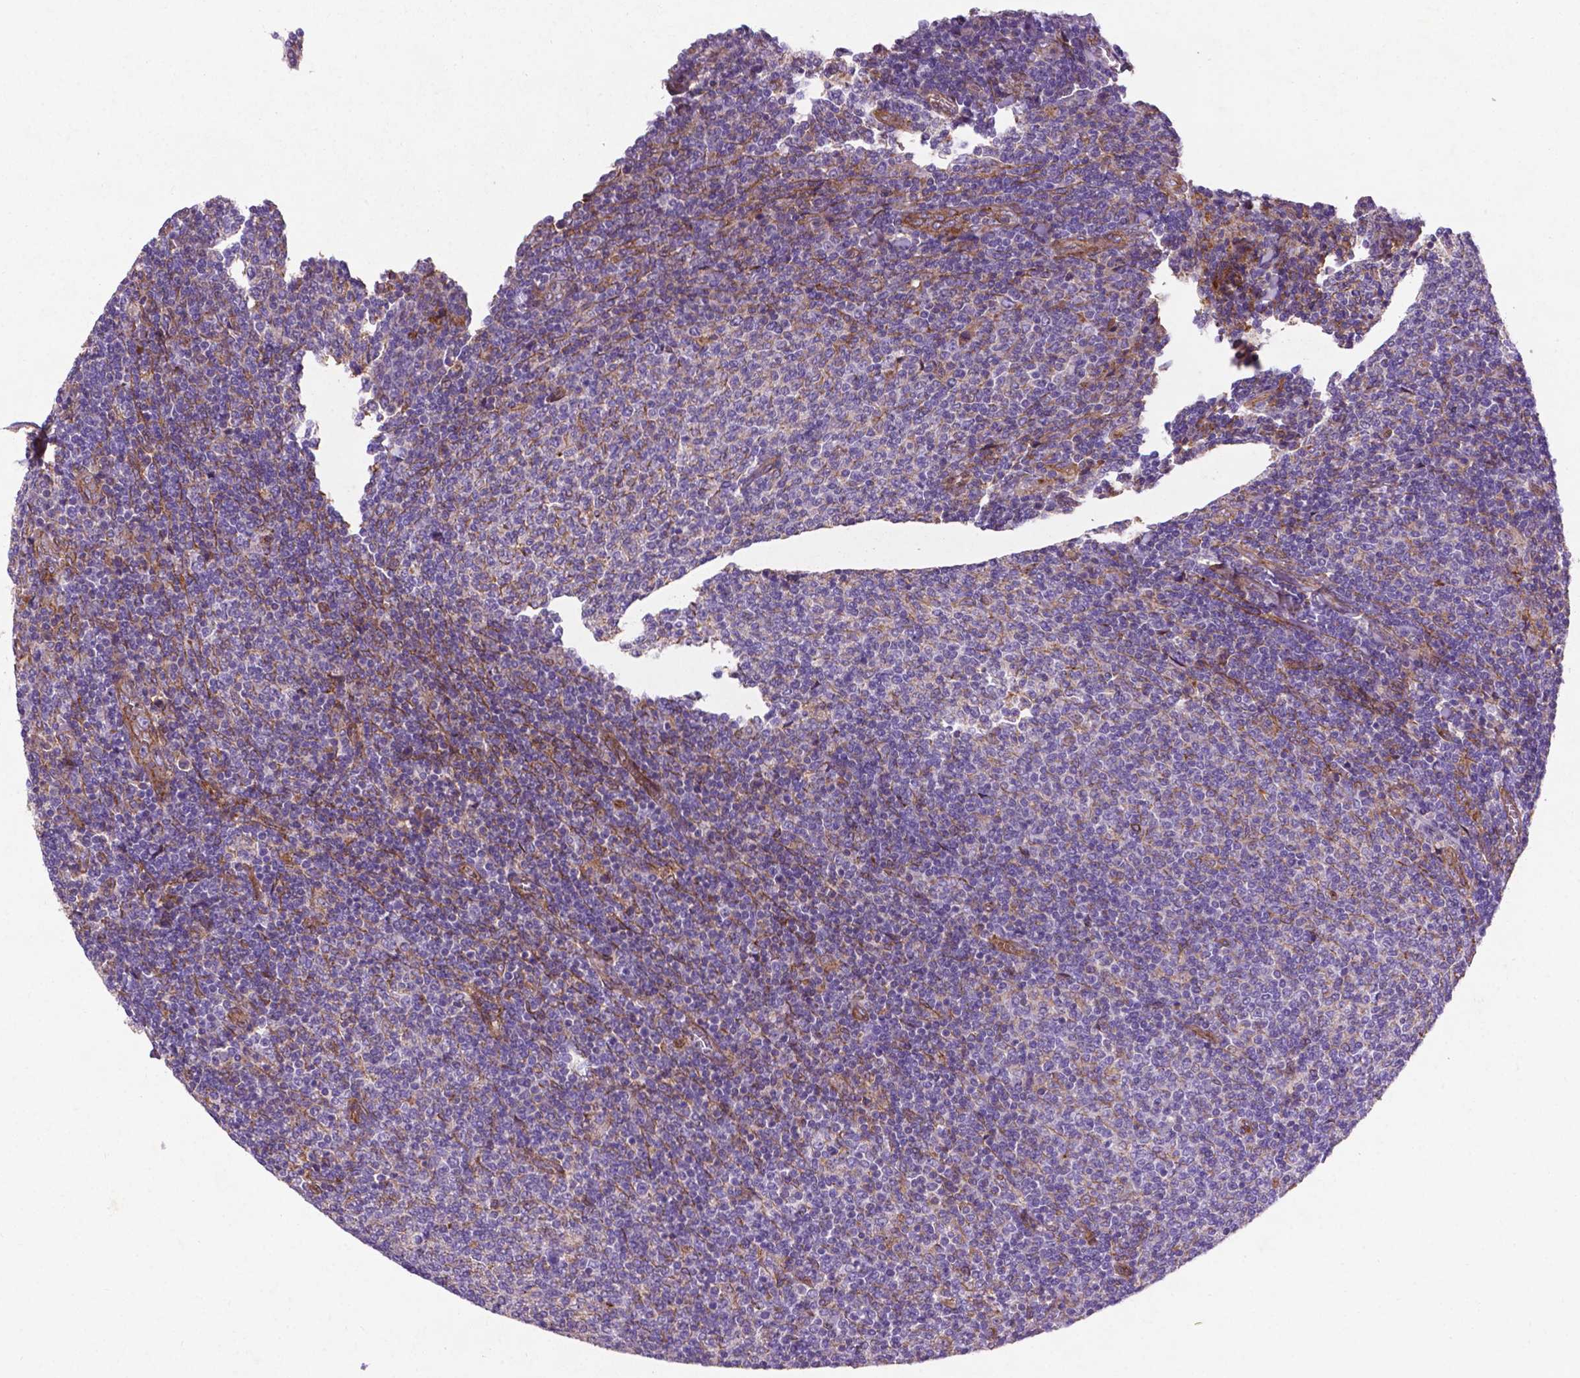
{"staining": {"intensity": "negative", "quantity": "none", "location": "none"}, "tissue": "lymphoma", "cell_type": "Tumor cells", "image_type": "cancer", "snomed": [{"axis": "morphology", "description": "Malignant lymphoma, non-Hodgkin's type, Low grade"}, {"axis": "topography", "description": "Lymph node"}], "caption": "High magnification brightfield microscopy of lymphoma stained with DAB (3,3'-diaminobenzidine) (brown) and counterstained with hematoxylin (blue): tumor cells show no significant expression. (DAB immunohistochemistry (IHC) with hematoxylin counter stain).", "gene": "RRAS", "patient": {"sex": "male", "age": 52}}